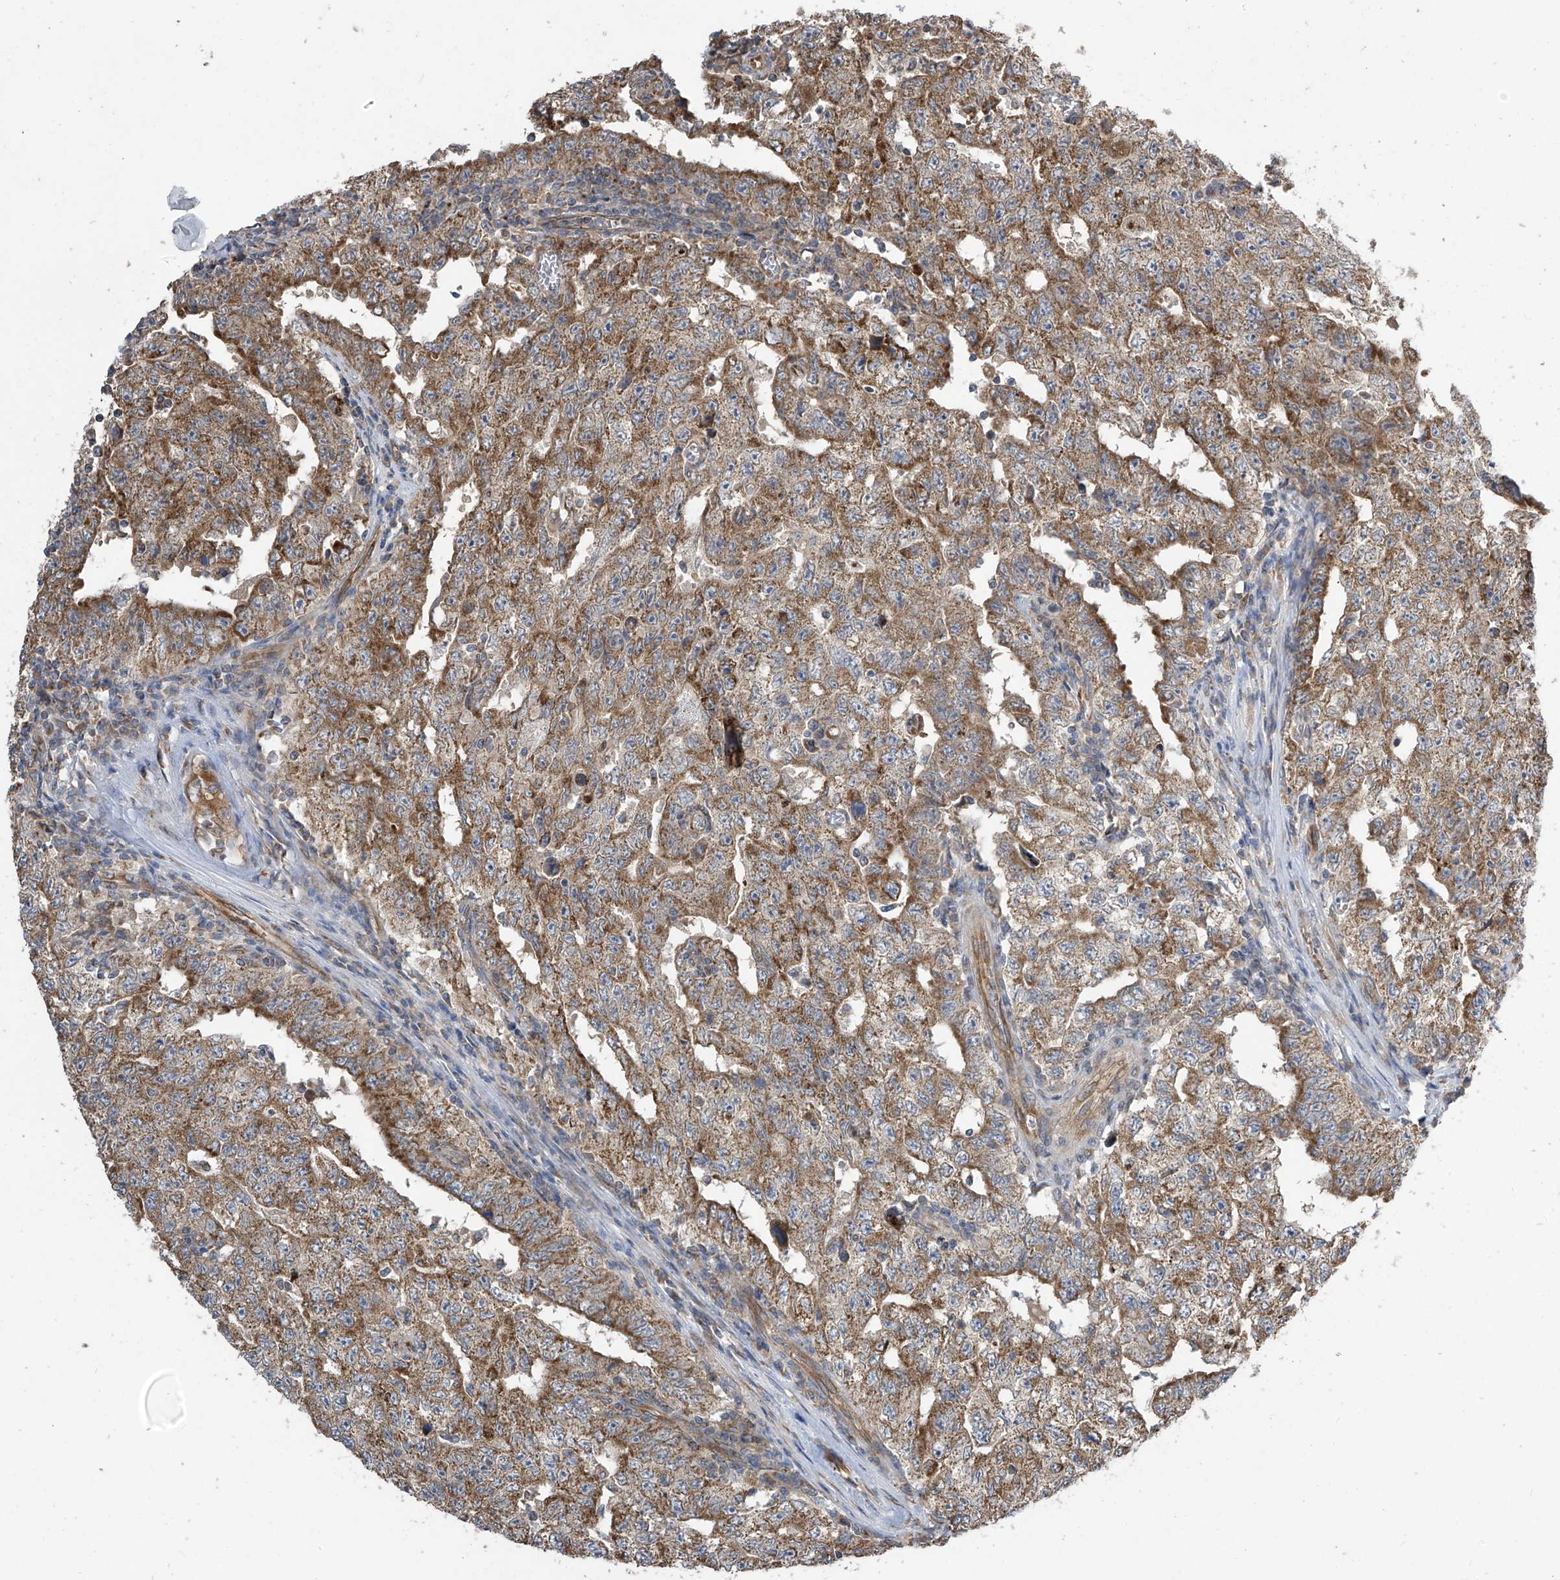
{"staining": {"intensity": "moderate", "quantity": ">75%", "location": "cytoplasmic/membranous"}, "tissue": "testis cancer", "cell_type": "Tumor cells", "image_type": "cancer", "snomed": [{"axis": "morphology", "description": "Carcinoma, Embryonal, NOS"}, {"axis": "topography", "description": "Testis"}], "caption": "Protein expression analysis of human embryonal carcinoma (testis) reveals moderate cytoplasmic/membranous positivity in approximately >75% of tumor cells.", "gene": "PNPT1", "patient": {"sex": "male", "age": 26}}